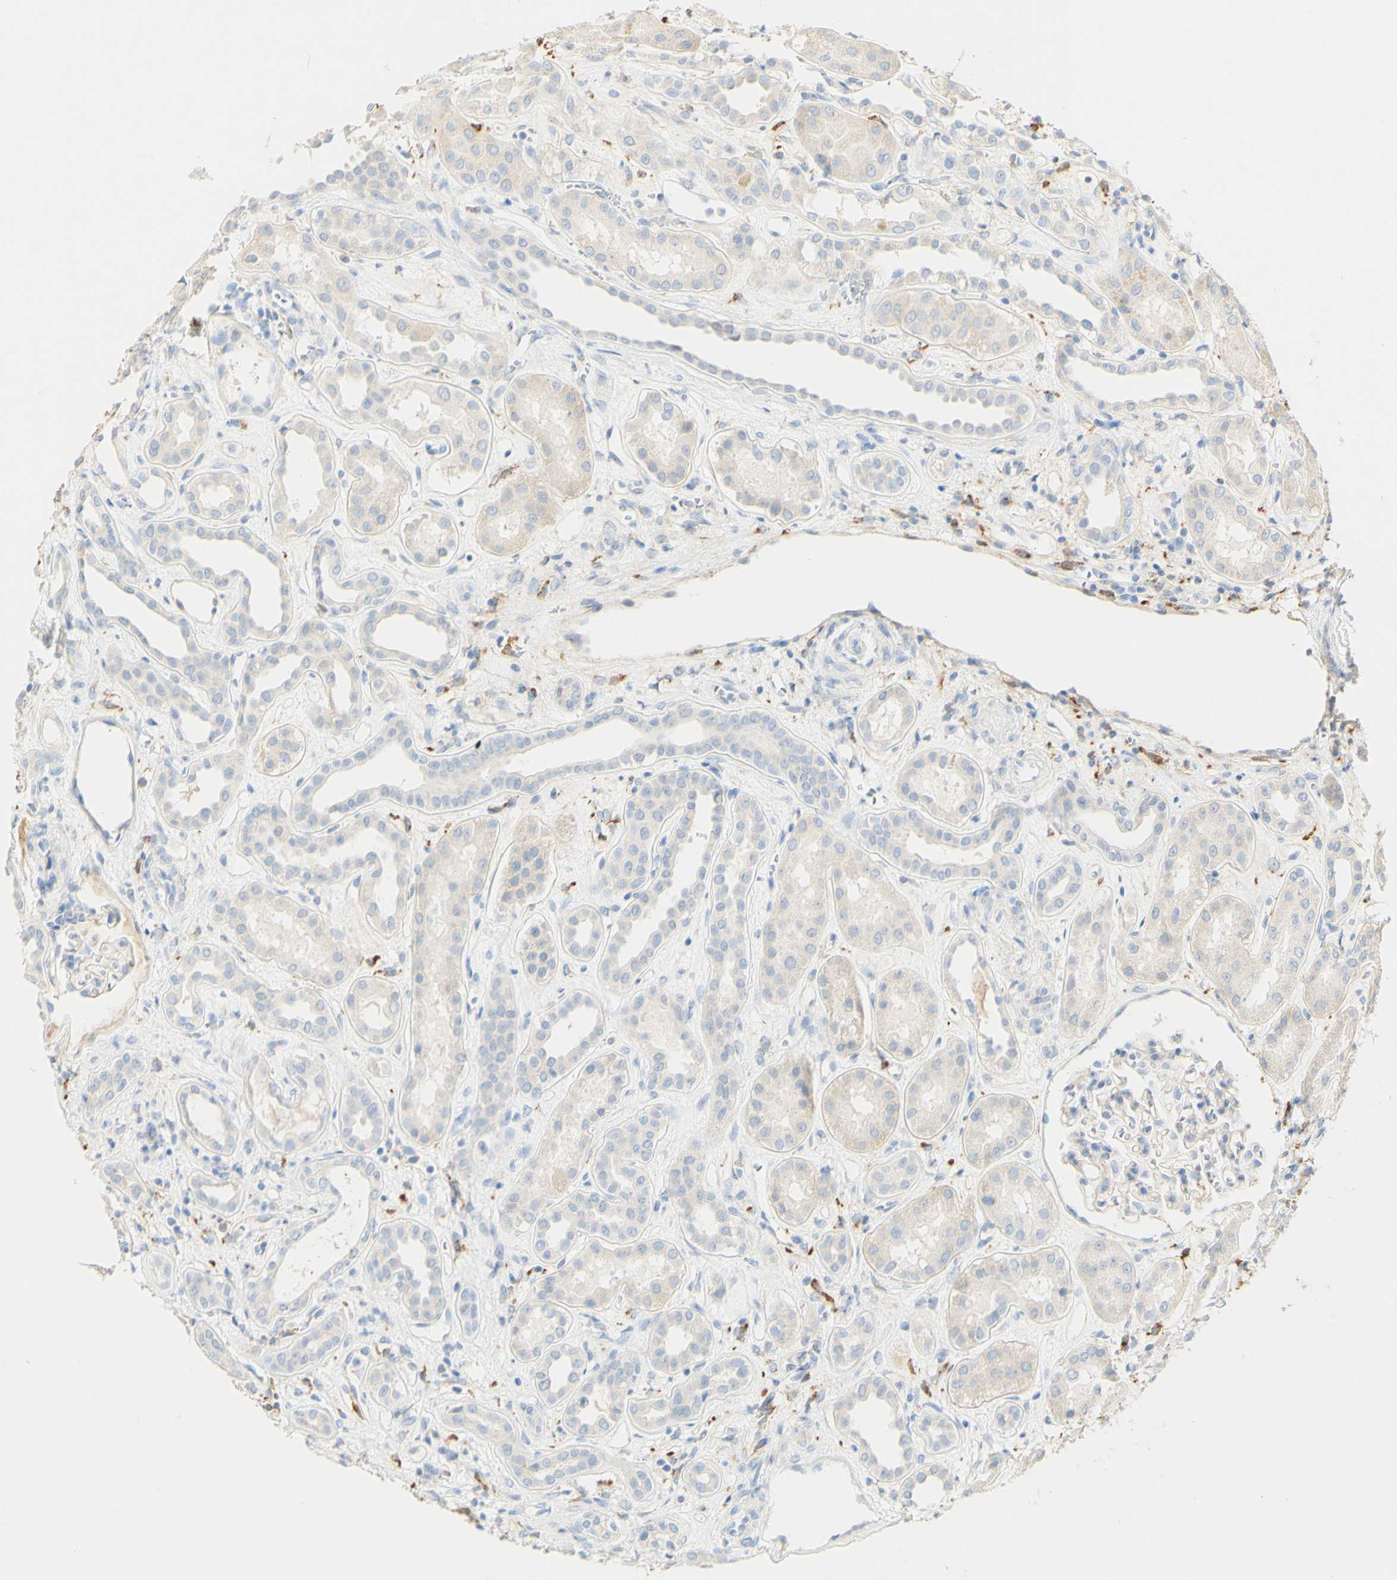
{"staining": {"intensity": "weak", "quantity": "<25%", "location": "cytoplasmic/membranous"}, "tissue": "kidney", "cell_type": "Cells in glomeruli", "image_type": "normal", "snomed": [{"axis": "morphology", "description": "Normal tissue, NOS"}, {"axis": "topography", "description": "Kidney"}], "caption": "Protein analysis of normal kidney displays no significant positivity in cells in glomeruli. The staining is performed using DAB brown chromogen with nuclei counter-stained in using hematoxylin.", "gene": "FCGRT", "patient": {"sex": "male", "age": 59}}